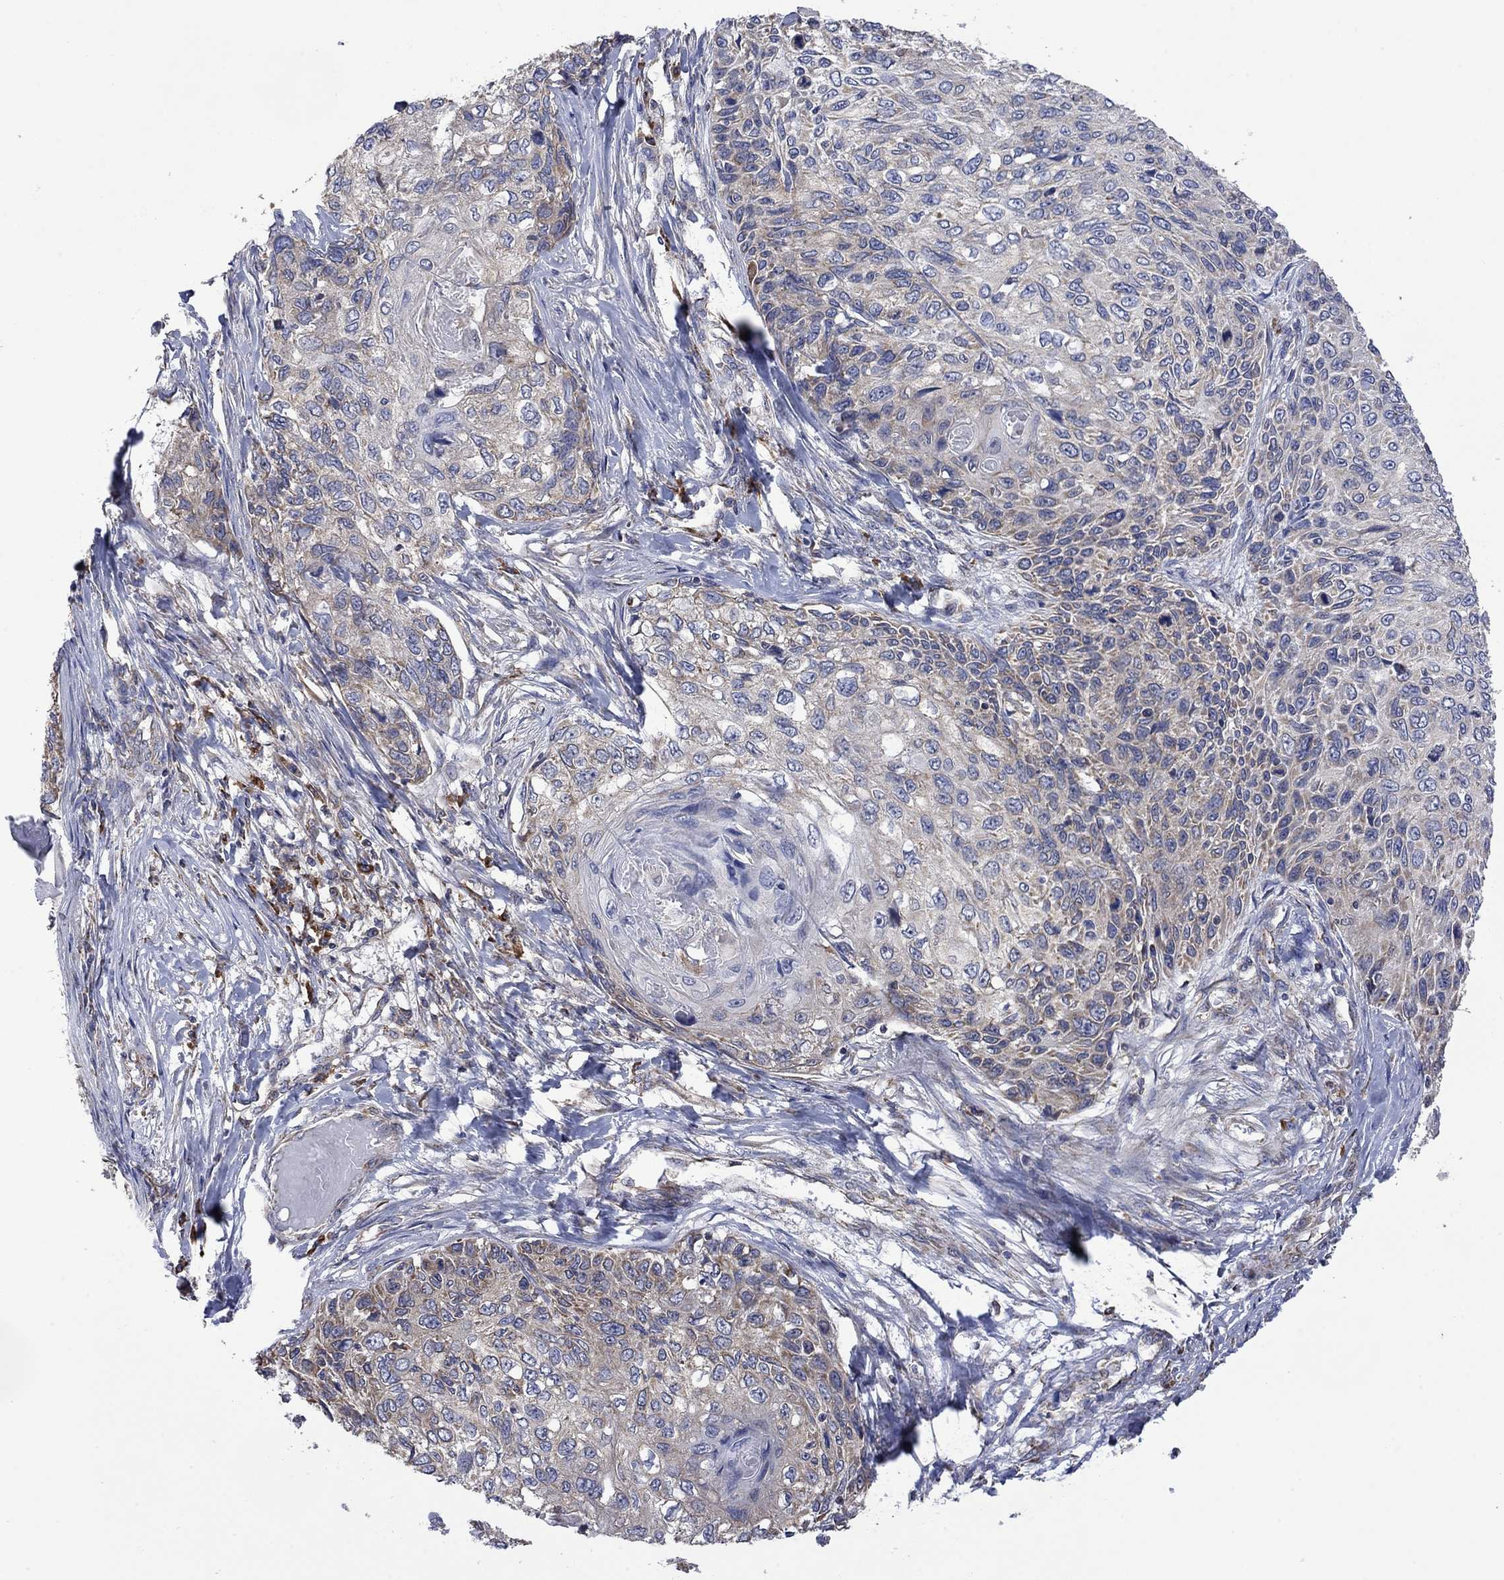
{"staining": {"intensity": "weak", "quantity": "<25%", "location": "cytoplasmic/membranous"}, "tissue": "skin cancer", "cell_type": "Tumor cells", "image_type": "cancer", "snomed": [{"axis": "morphology", "description": "Squamous cell carcinoma, NOS"}, {"axis": "topography", "description": "Skin"}], "caption": "High magnification brightfield microscopy of squamous cell carcinoma (skin) stained with DAB (brown) and counterstained with hematoxylin (blue): tumor cells show no significant staining. Nuclei are stained in blue.", "gene": "FURIN", "patient": {"sex": "male", "age": 92}}